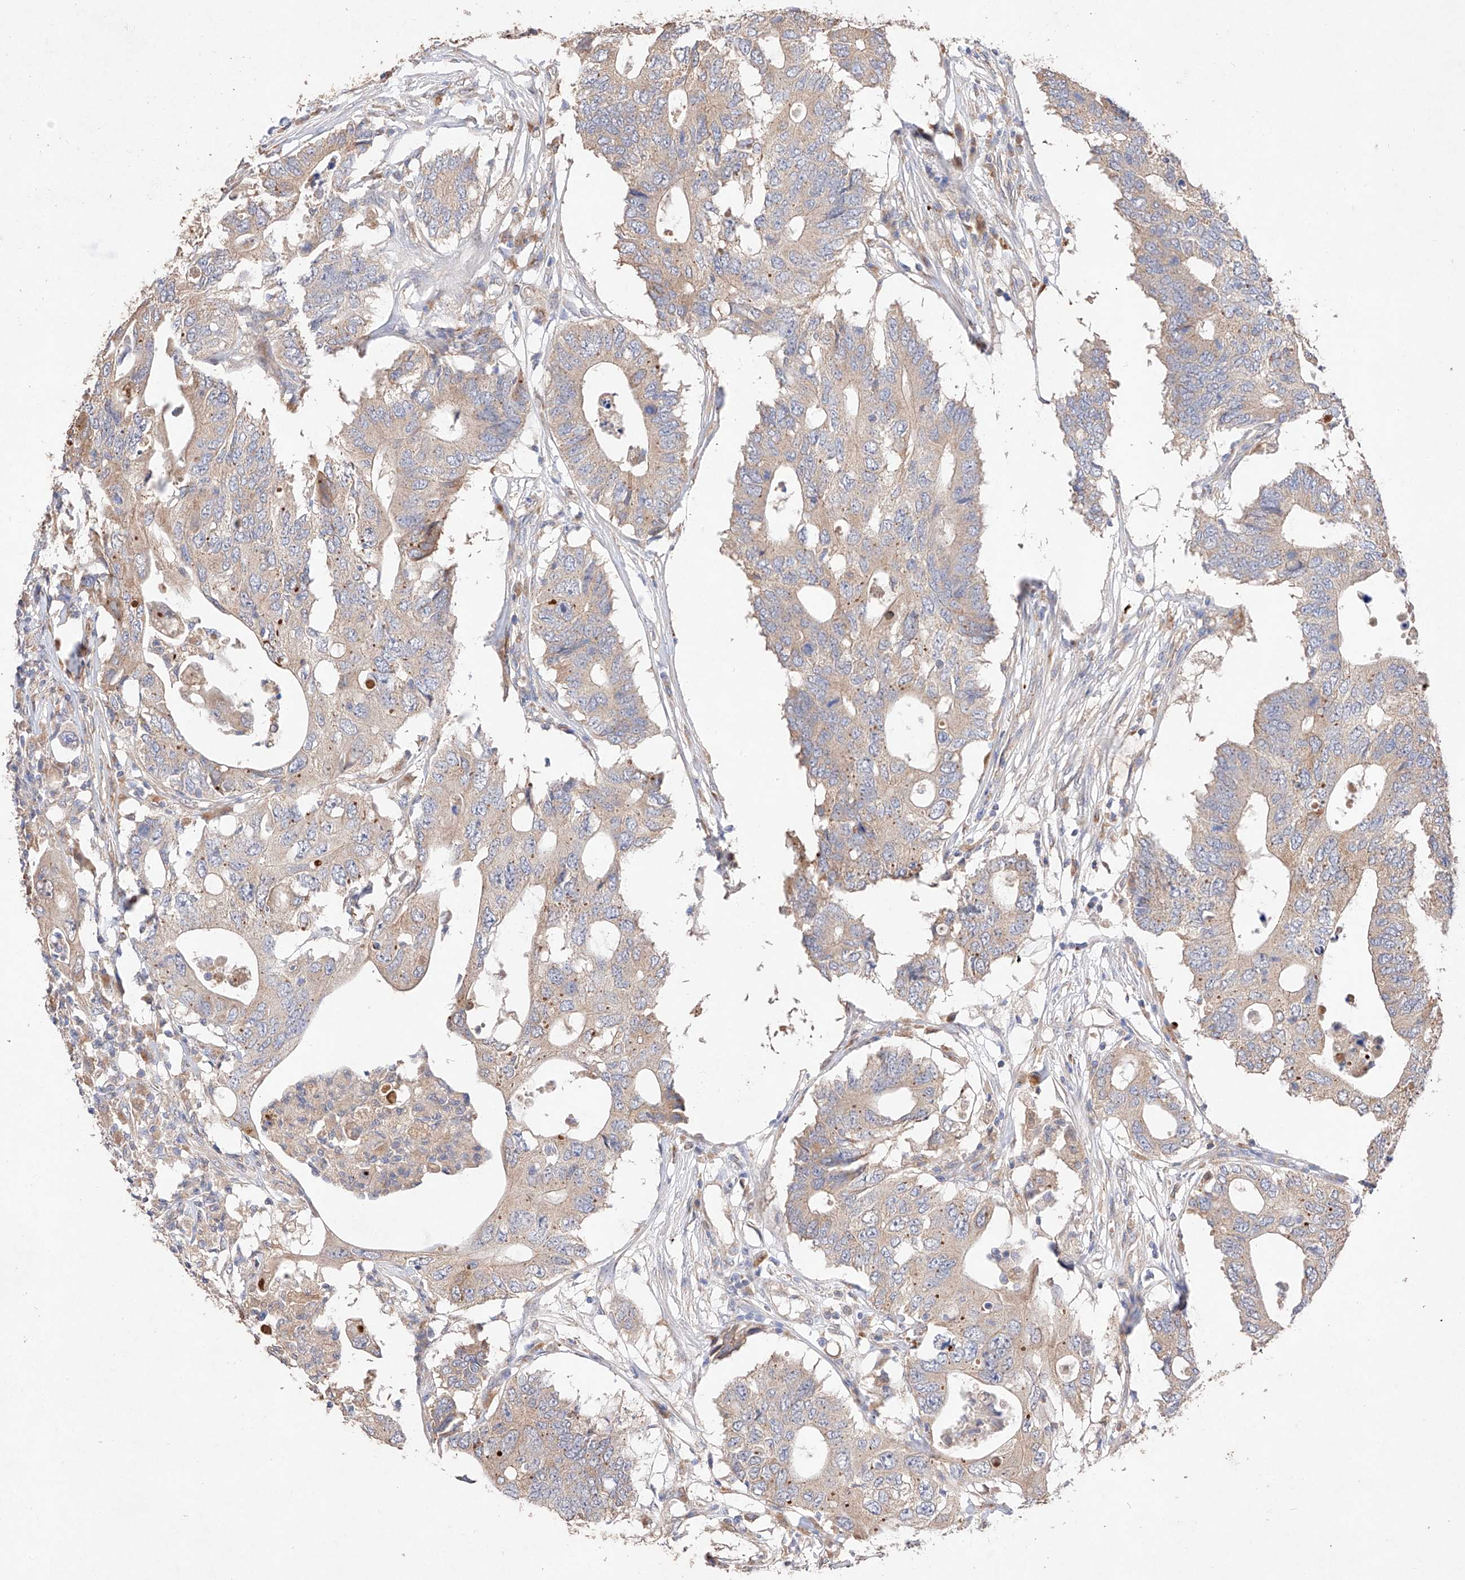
{"staining": {"intensity": "weak", "quantity": "<25%", "location": "cytoplasmic/membranous"}, "tissue": "colorectal cancer", "cell_type": "Tumor cells", "image_type": "cancer", "snomed": [{"axis": "morphology", "description": "Adenocarcinoma, NOS"}, {"axis": "topography", "description": "Colon"}], "caption": "Immunohistochemistry (IHC) photomicrograph of neoplastic tissue: adenocarcinoma (colorectal) stained with DAB exhibits no significant protein staining in tumor cells.", "gene": "C6orf62", "patient": {"sex": "male", "age": 71}}